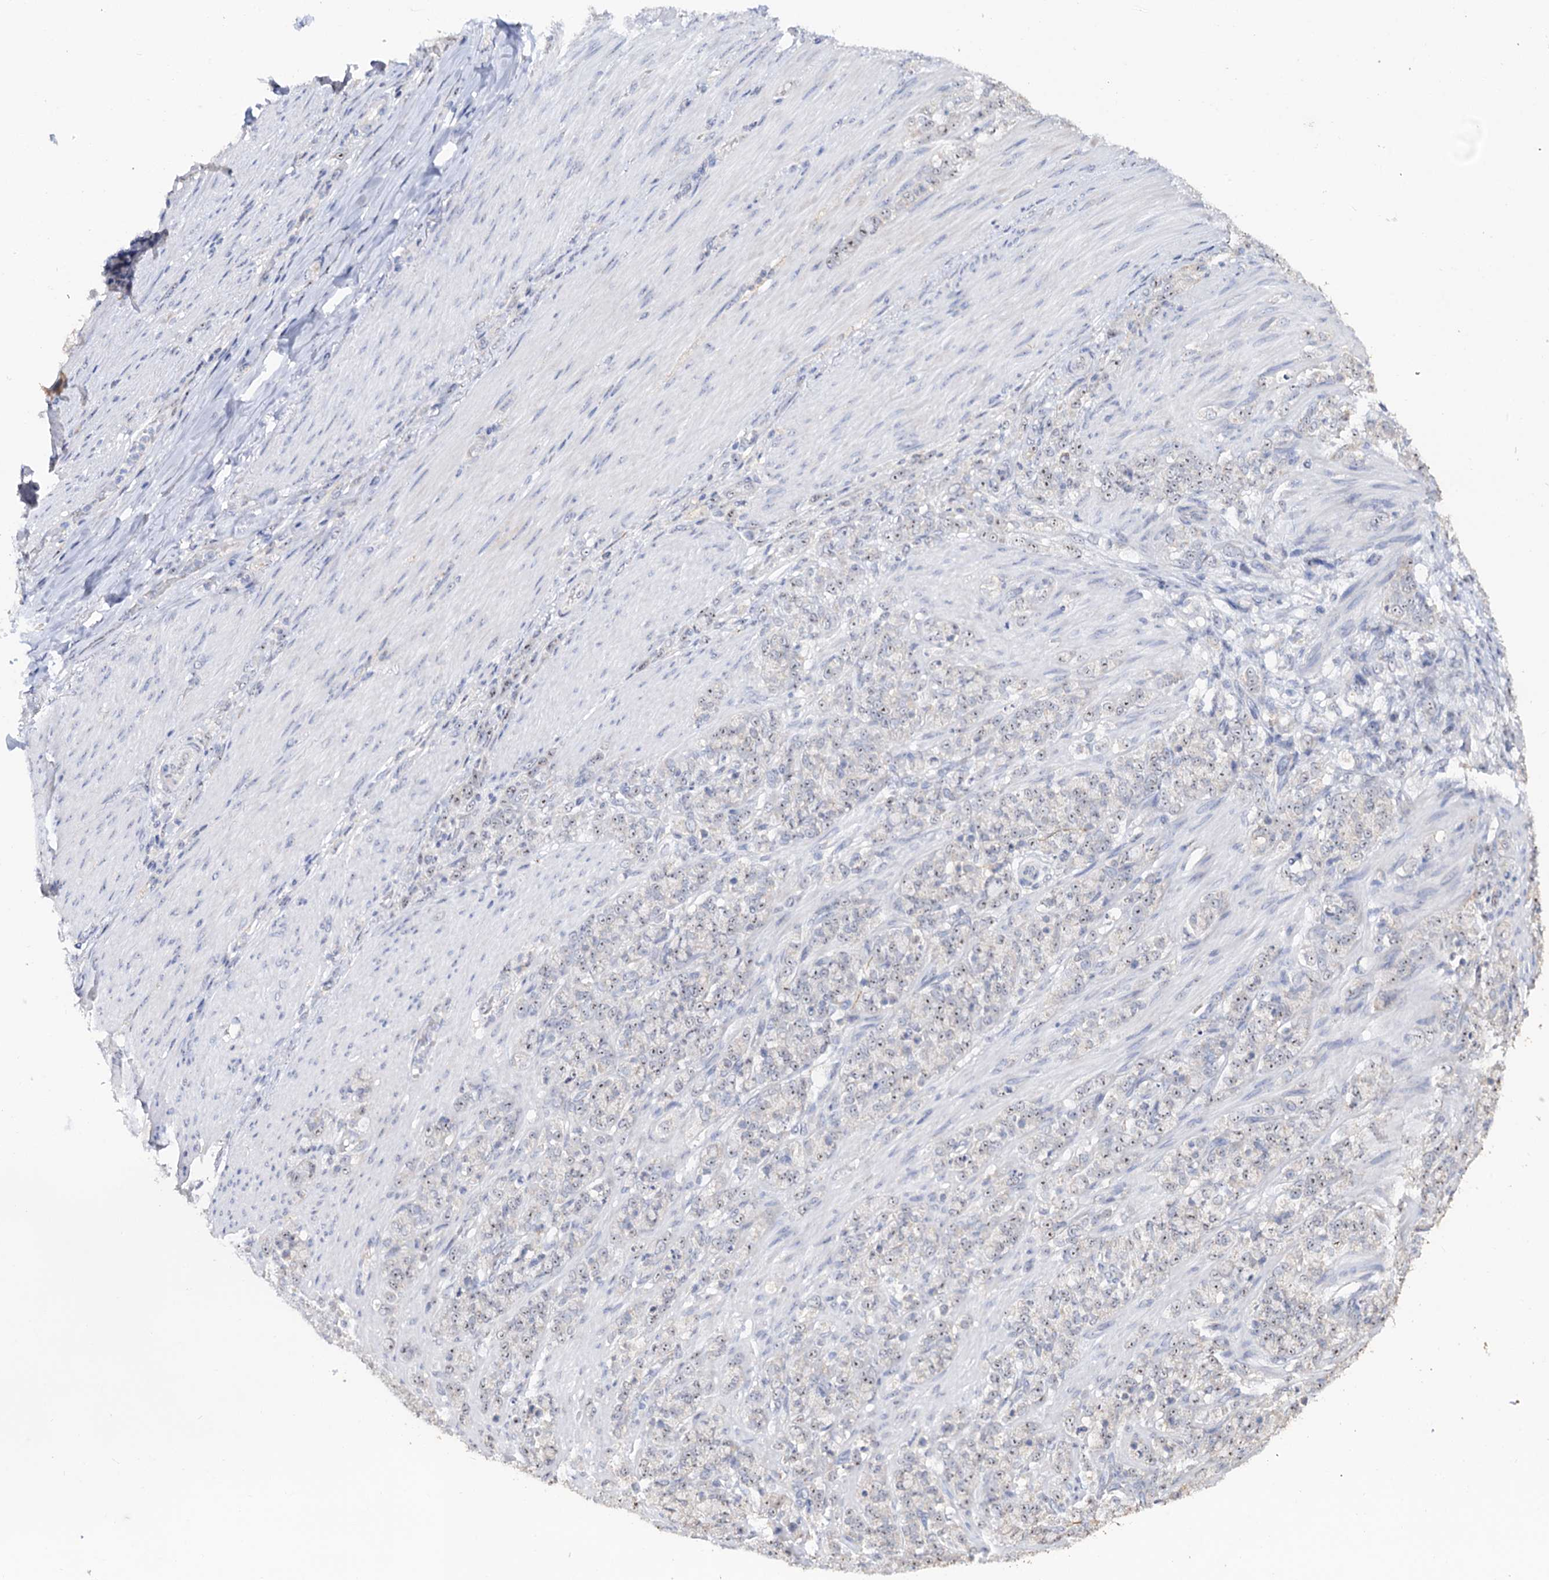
{"staining": {"intensity": "weak", "quantity": ">75%", "location": "nuclear"}, "tissue": "stomach cancer", "cell_type": "Tumor cells", "image_type": "cancer", "snomed": [{"axis": "morphology", "description": "Adenocarcinoma, NOS"}, {"axis": "topography", "description": "Stomach"}], "caption": "Human adenocarcinoma (stomach) stained for a protein (brown) demonstrates weak nuclear positive staining in approximately >75% of tumor cells.", "gene": "C2CD3", "patient": {"sex": "female", "age": 79}}